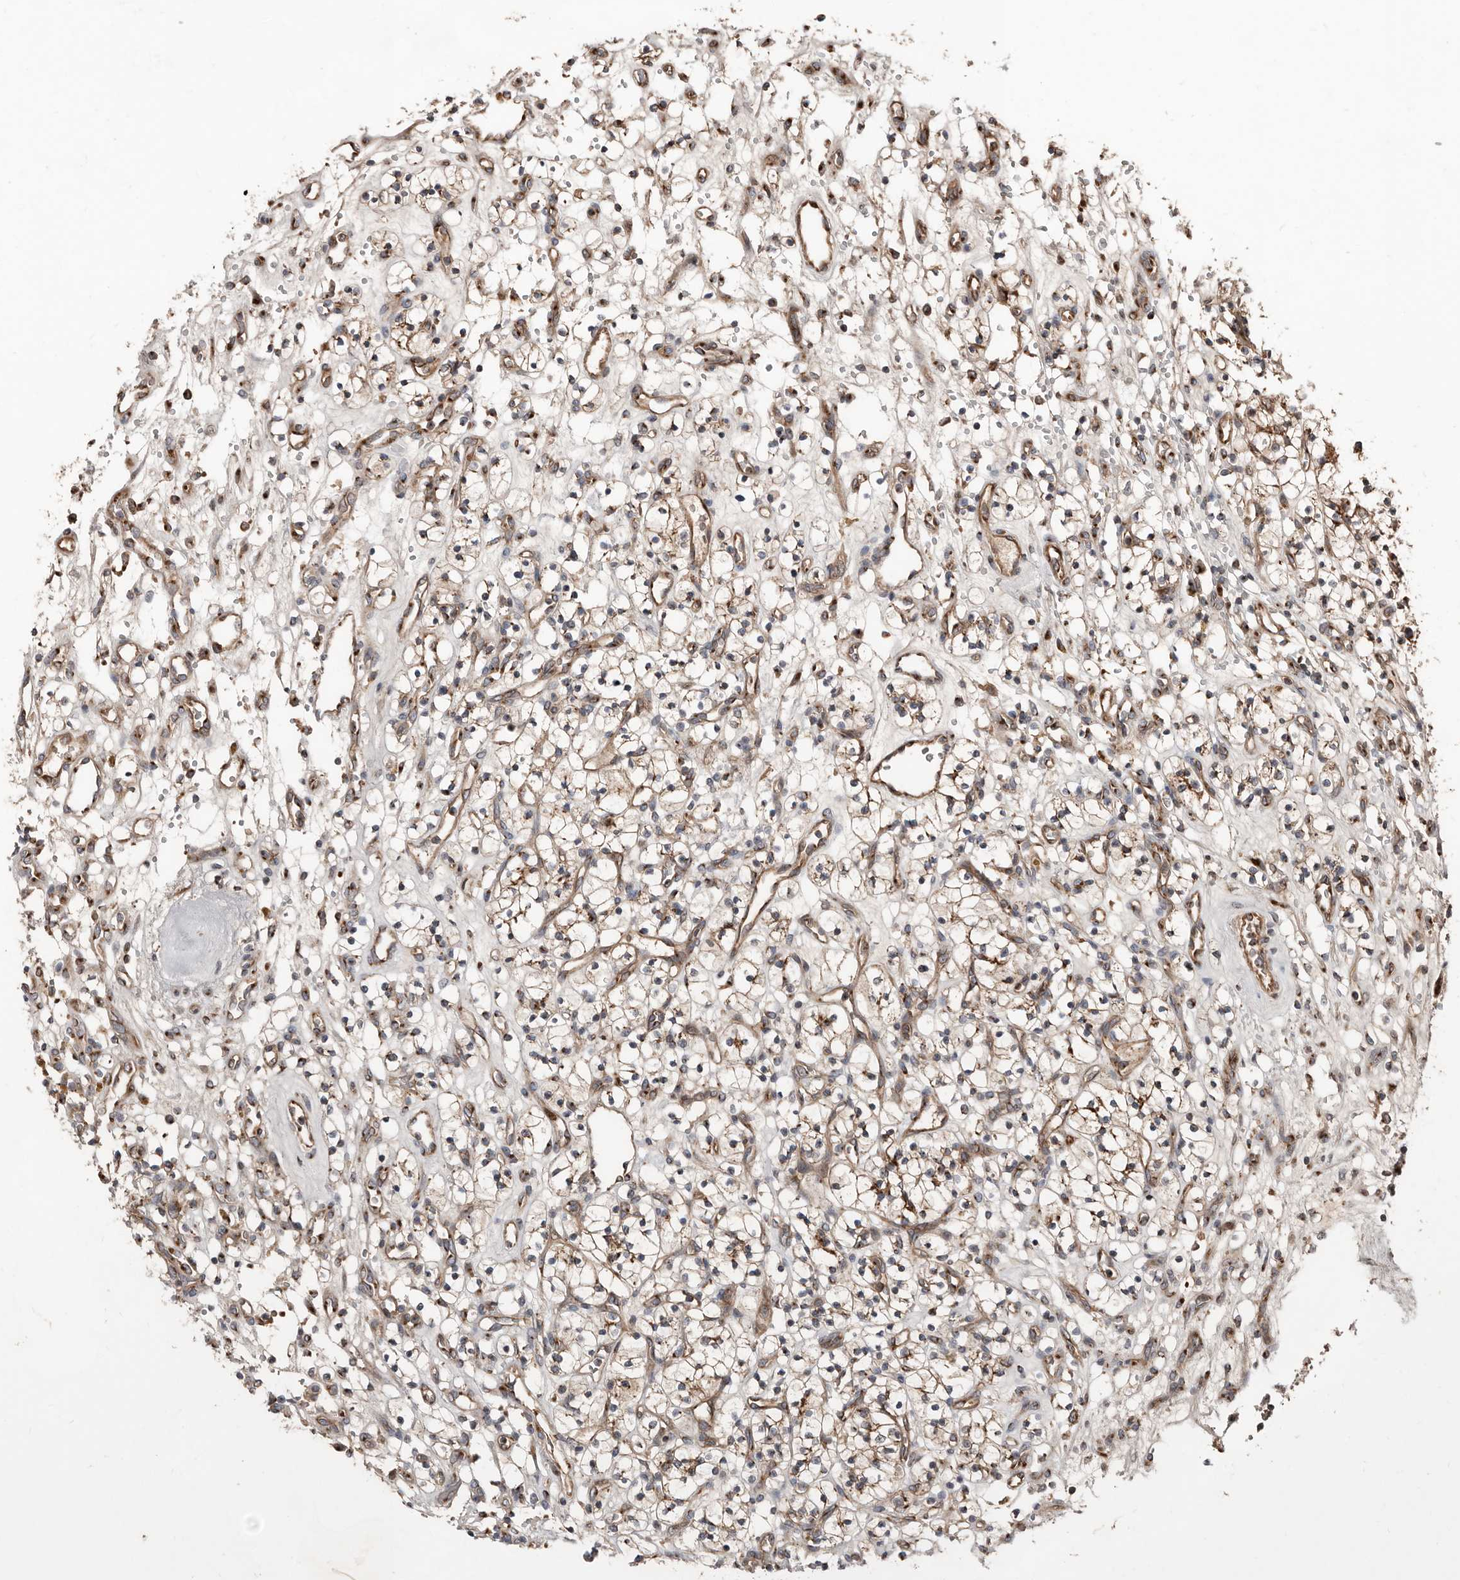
{"staining": {"intensity": "moderate", "quantity": ">75%", "location": "cytoplasmic/membranous"}, "tissue": "renal cancer", "cell_type": "Tumor cells", "image_type": "cancer", "snomed": [{"axis": "morphology", "description": "Adenocarcinoma, NOS"}, {"axis": "topography", "description": "Kidney"}], "caption": "DAB (3,3'-diaminobenzidine) immunohistochemical staining of human renal cancer (adenocarcinoma) exhibits moderate cytoplasmic/membranous protein staining in approximately >75% of tumor cells. Using DAB (brown) and hematoxylin (blue) stains, captured at high magnification using brightfield microscopy.", "gene": "COG1", "patient": {"sex": "female", "age": 57}}